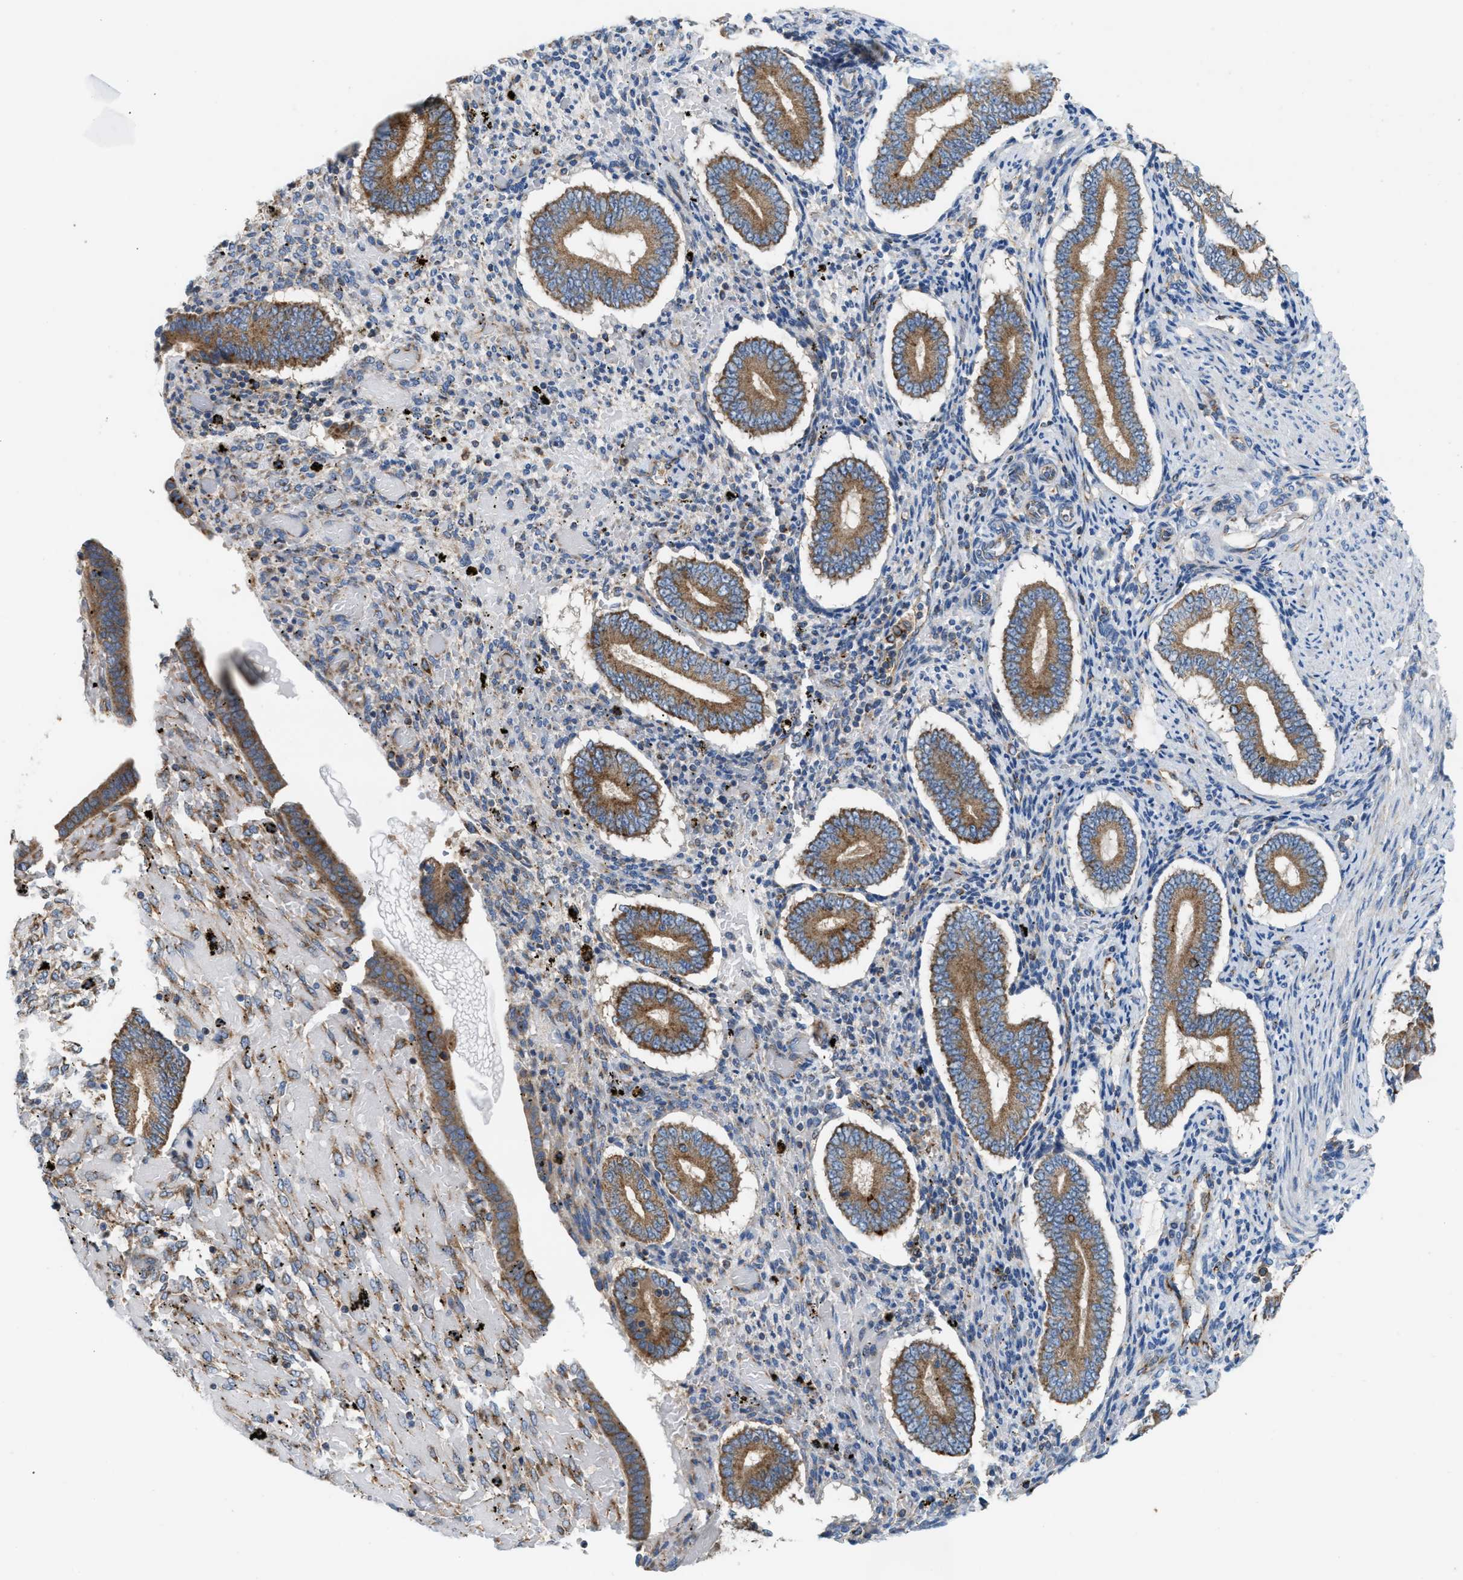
{"staining": {"intensity": "negative", "quantity": "none", "location": "none"}, "tissue": "endometrium", "cell_type": "Cells in endometrial stroma", "image_type": "normal", "snomed": [{"axis": "morphology", "description": "Normal tissue, NOS"}, {"axis": "topography", "description": "Endometrium"}], "caption": "DAB immunohistochemical staining of unremarkable human endometrium demonstrates no significant positivity in cells in endometrial stroma.", "gene": "TBC1D15", "patient": {"sex": "female", "age": 42}}